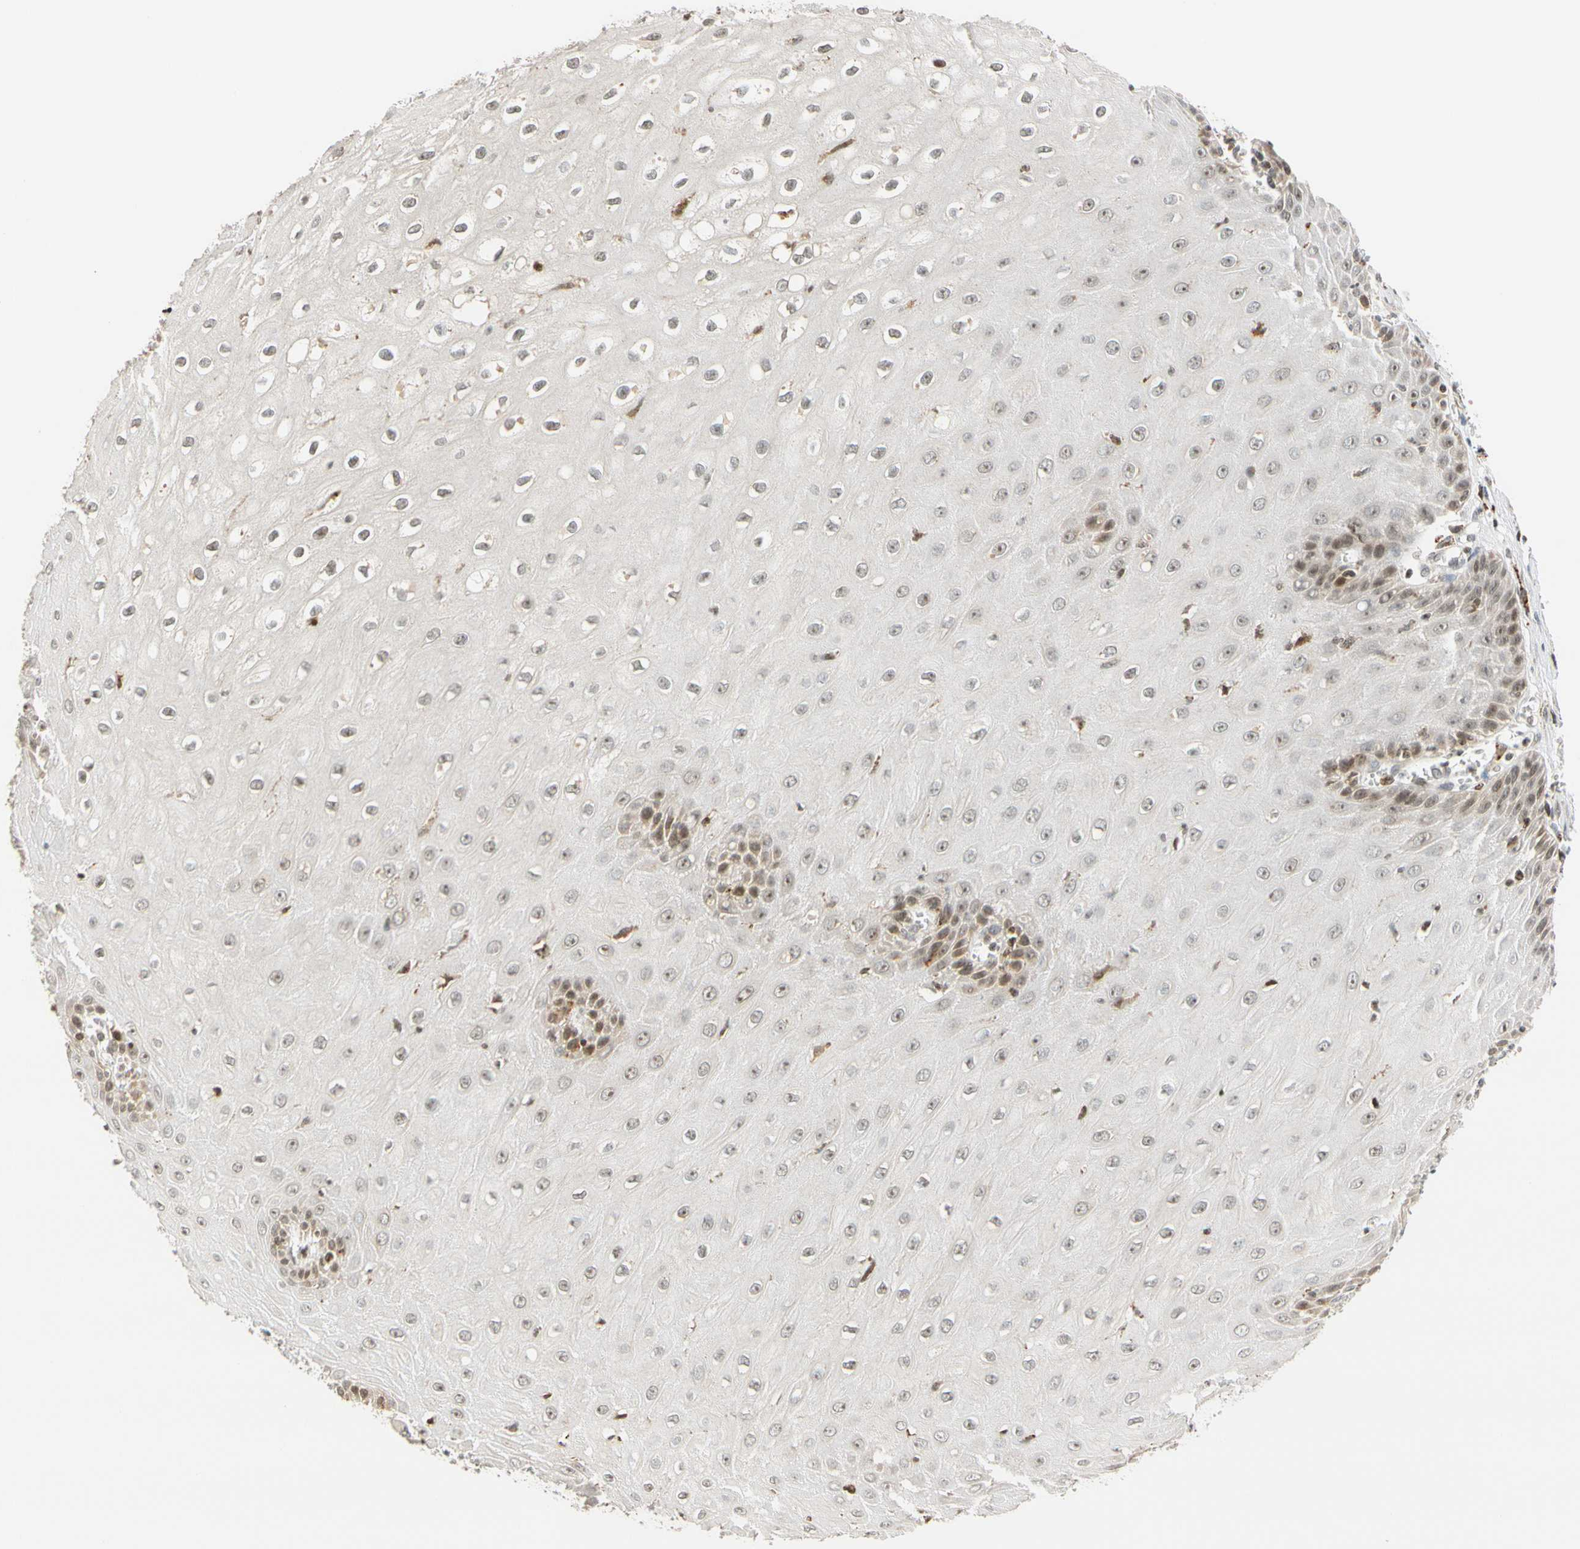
{"staining": {"intensity": "weak", "quantity": "25%-75%", "location": "cytoplasmic/membranous,nuclear"}, "tissue": "cervical cancer", "cell_type": "Tumor cells", "image_type": "cancer", "snomed": [{"axis": "morphology", "description": "Squamous cell carcinoma, NOS"}, {"axis": "topography", "description": "Cervix"}], "caption": "Squamous cell carcinoma (cervical) tissue reveals weak cytoplasmic/membranous and nuclear expression in about 25%-75% of tumor cells, visualized by immunohistochemistry.", "gene": "CDK7", "patient": {"sex": "female", "age": 35}}